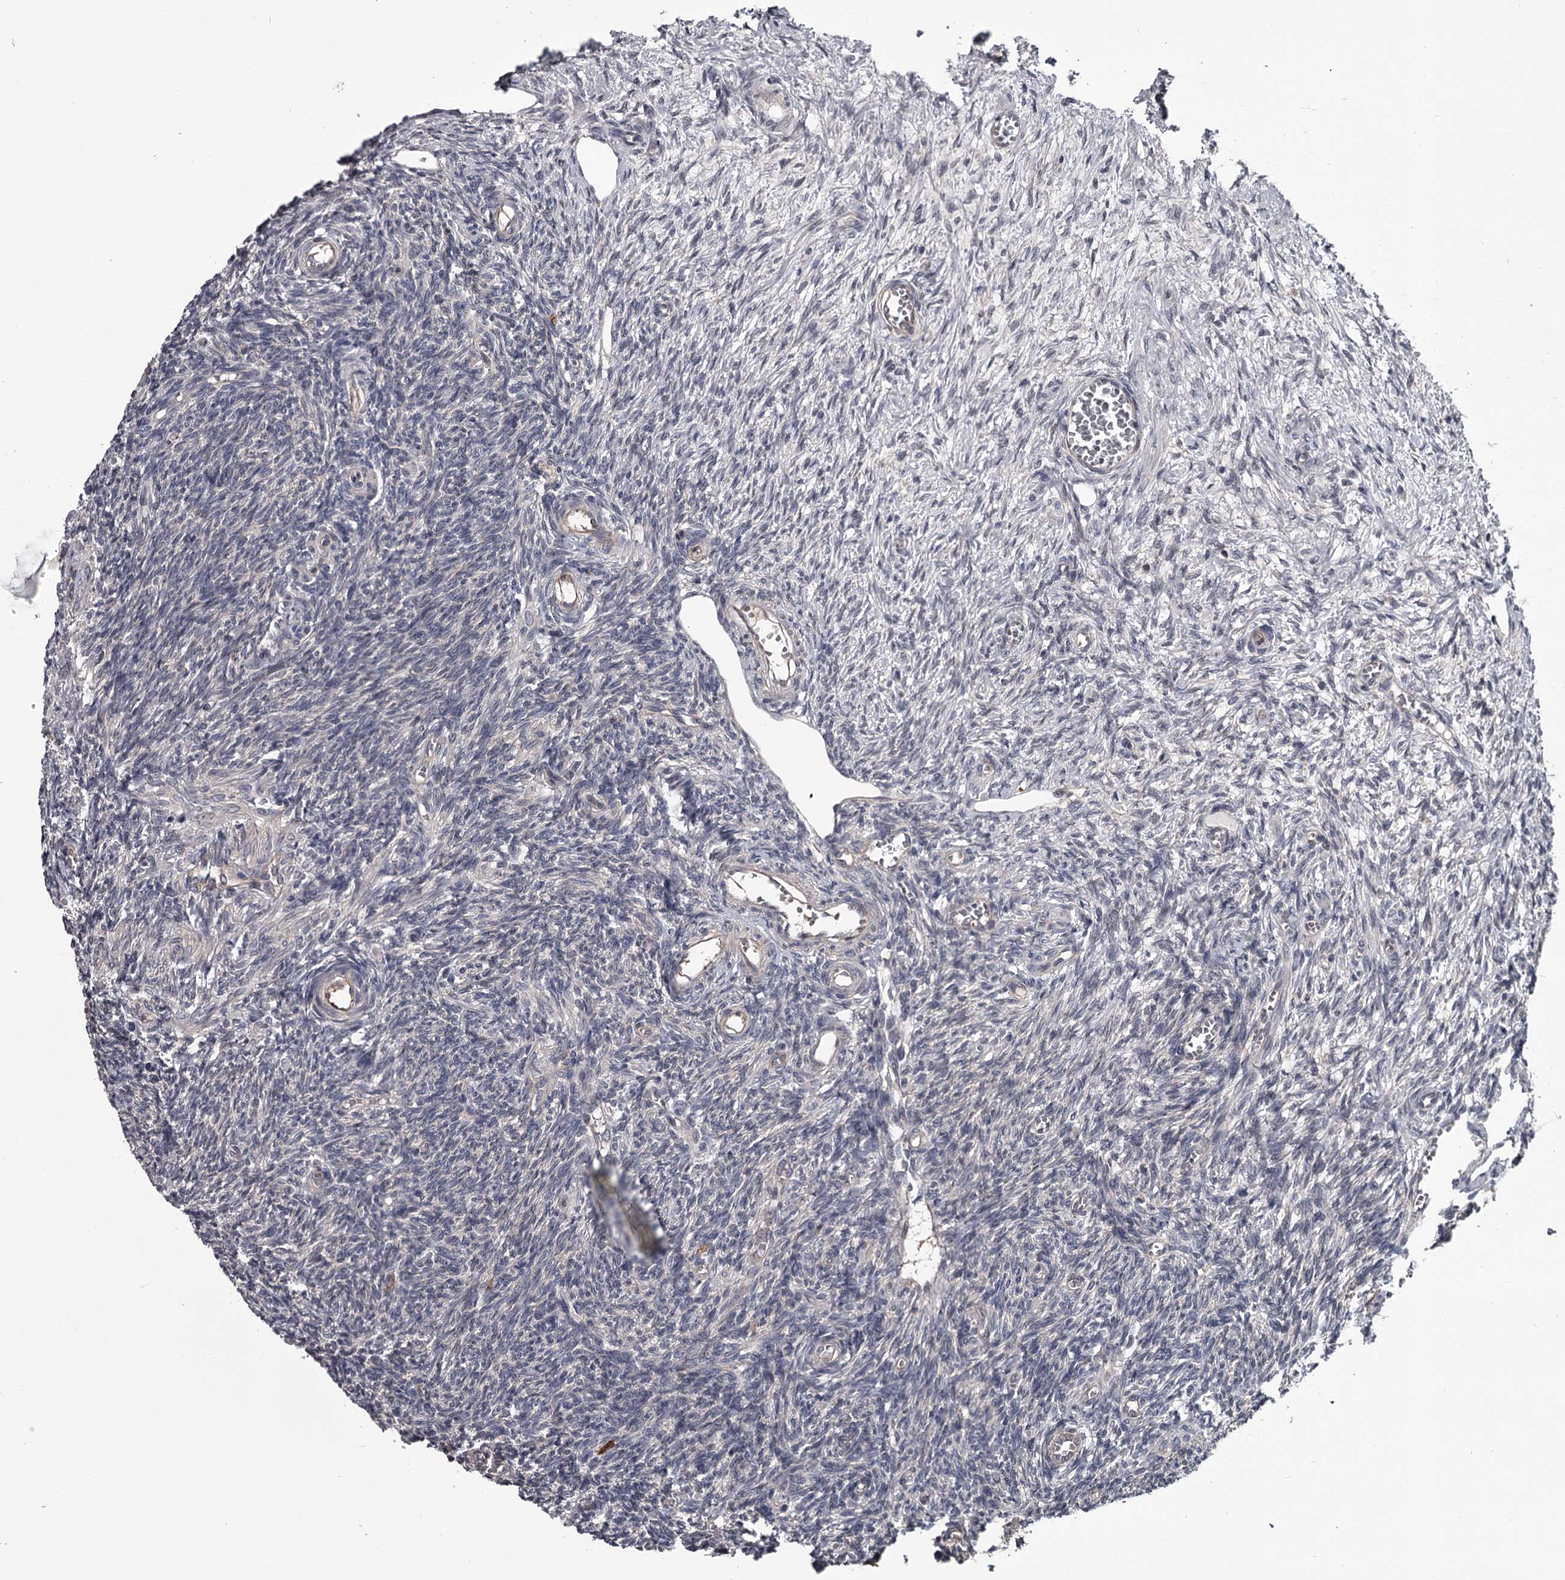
{"staining": {"intensity": "negative", "quantity": "none", "location": "none"}, "tissue": "ovary", "cell_type": "Ovarian stroma cells", "image_type": "normal", "snomed": [{"axis": "morphology", "description": "Normal tissue, NOS"}, {"axis": "topography", "description": "Ovary"}], "caption": "This is an IHC micrograph of unremarkable human ovary. There is no positivity in ovarian stroma cells.", "gene": "DAO", "patient": {"sex": "female", "age": 27}}